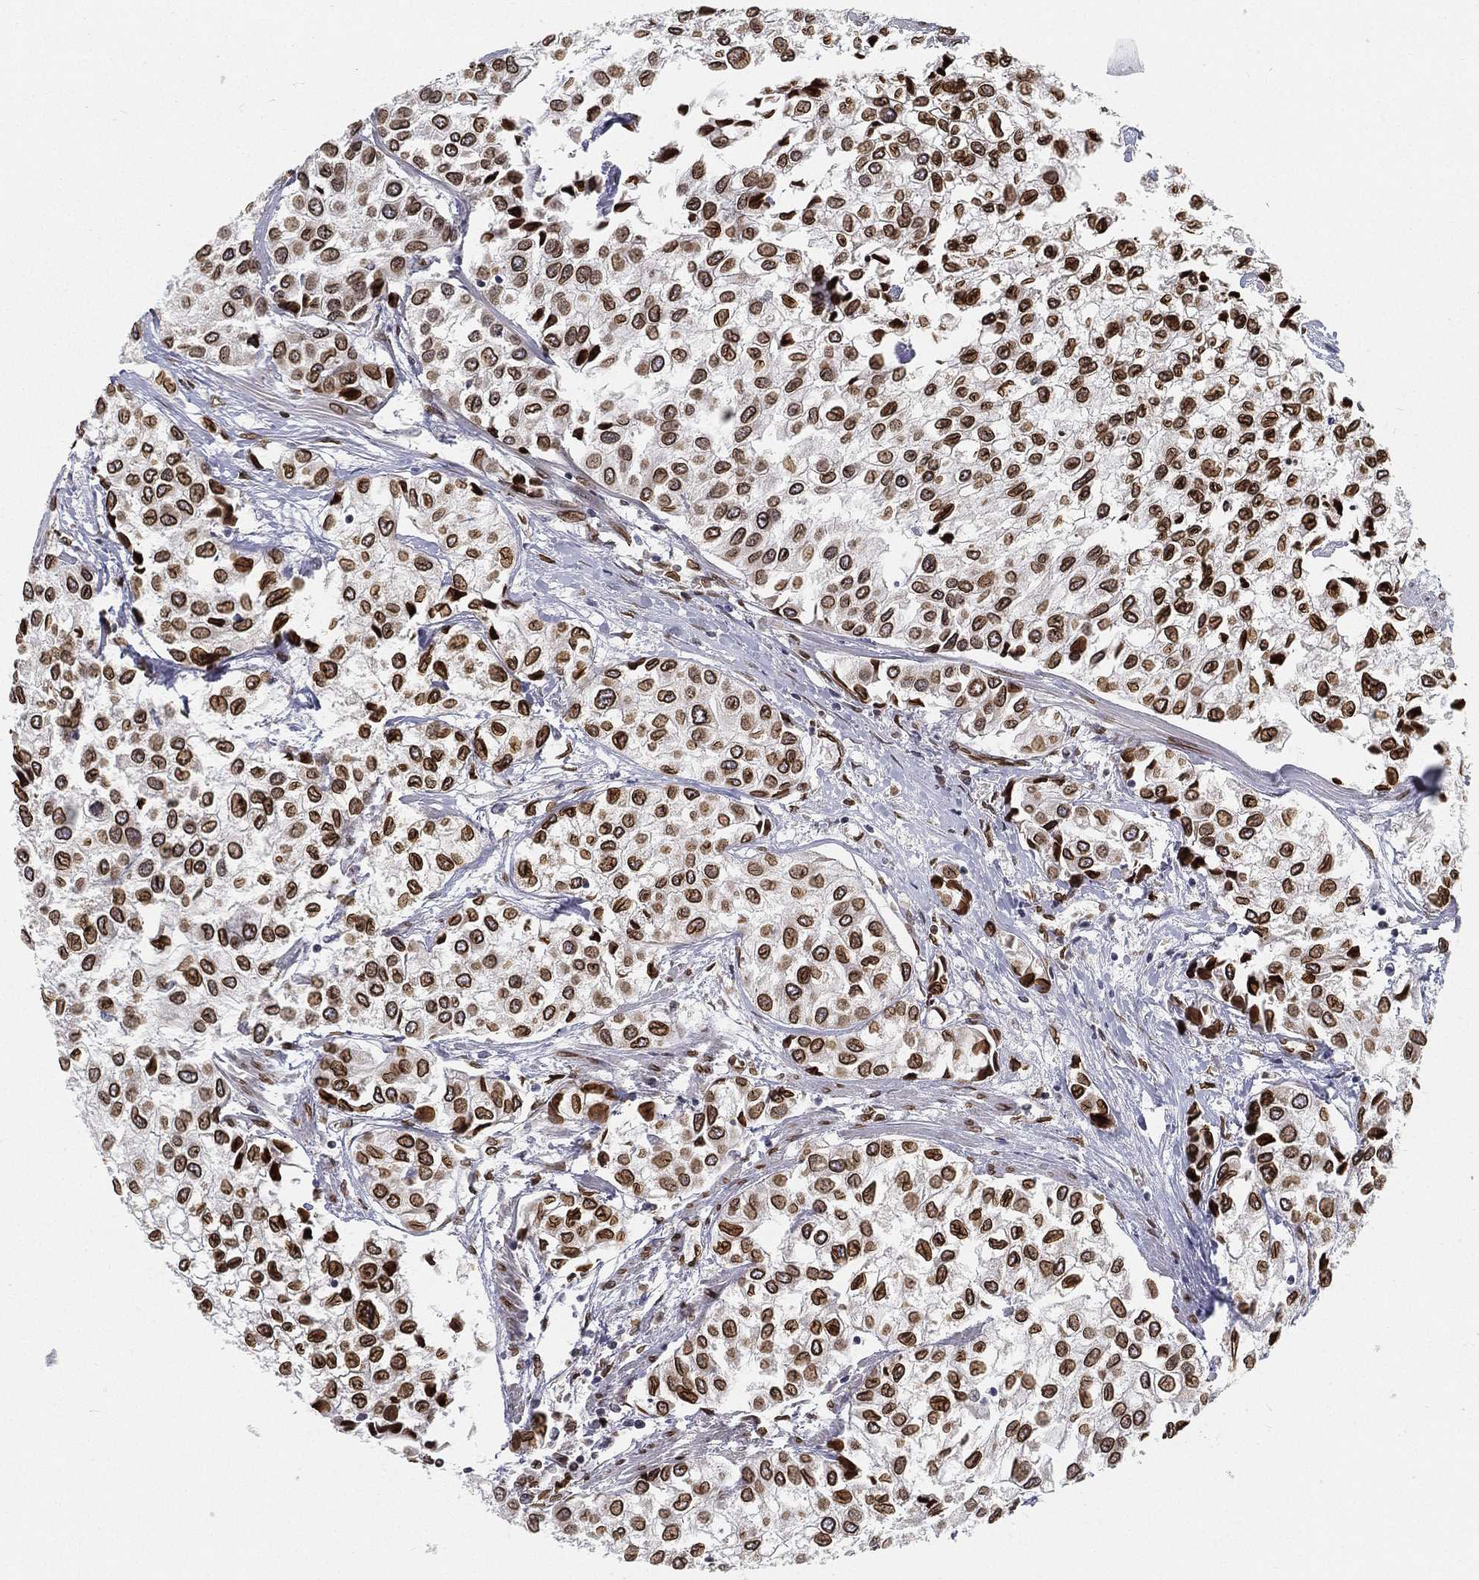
{"staining": {"intensity": "strong", "quantity": ">75%", "location": "cytoplasmic/membranous,nuclear"}, "tissue": "urothelial cancer", "cell_type": "Tumor cells", "image_type": "cancer", "snomed": [{"axis": "morphology", "description": "Urothelial carcinoma, High grade"}, {"axis": "topography", "description": "Urinary bladder"}], "caption": "About >75% of tumor cells in human urothelial cancer reveal strong cytoplasmic/membranous and nuclear protein staining as visualized by brown immunohistochemical staining.", "gene": "PALB2", "patient": {"sex": "male", "age": 73}}